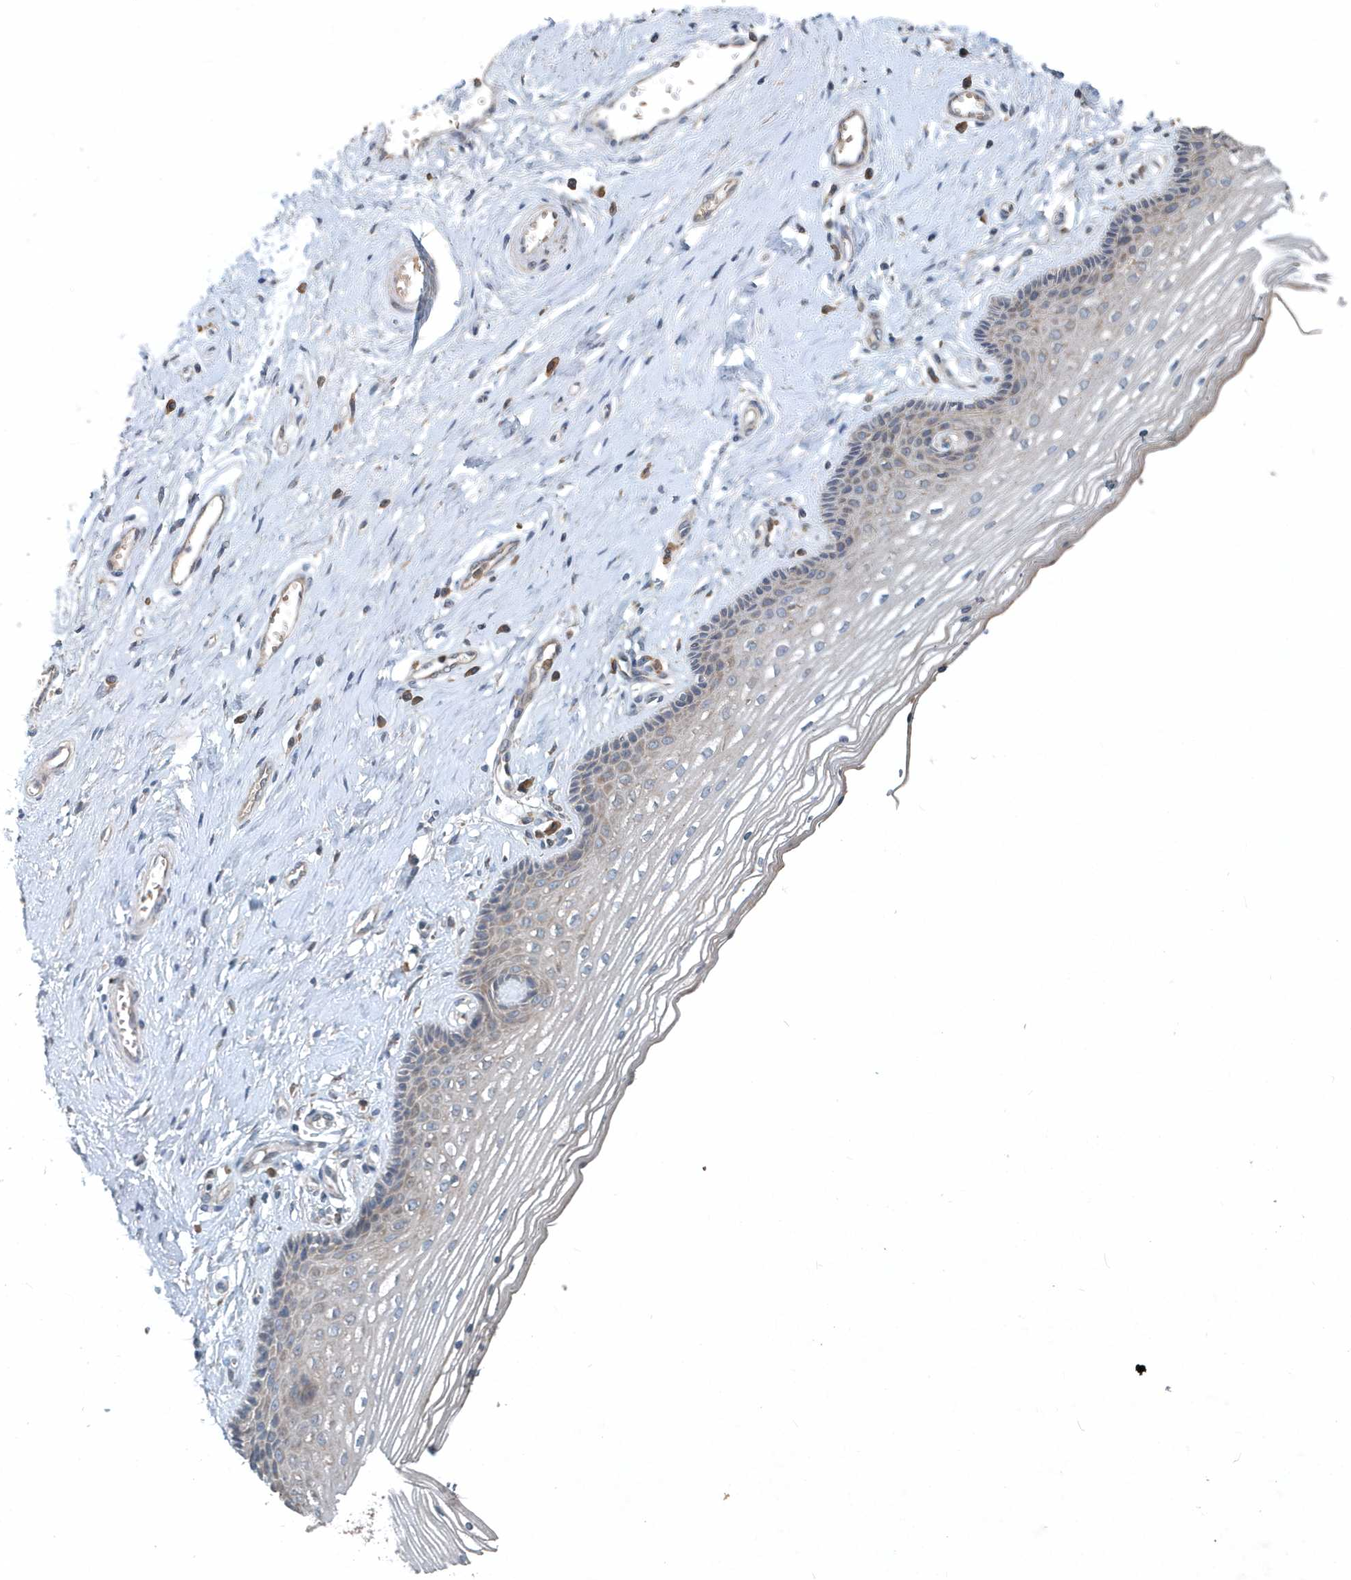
{"staining": {"intensity": "weak", "quantity": "25%-75%", "location": "cytoplasmic/membranous,nuclear"}, "tissue": "vagina", "cell_type": "Squamous epithelial cells", "image_type": "normal", "snomed": [{"axis": "morphology", "description": "Normal tissue, NOS"}, {"axis": "topography", "description": "Vagina"}], "caption": "Immunohistochemical staining of unremarkable vagina demonstrates weak cytoplasmic/membranous,nuclear protein expression in approximately 25%-75% of squamous epithelial cells.", "gene": "SCFD2", "patient": {"sex": "female", "age": 46}}